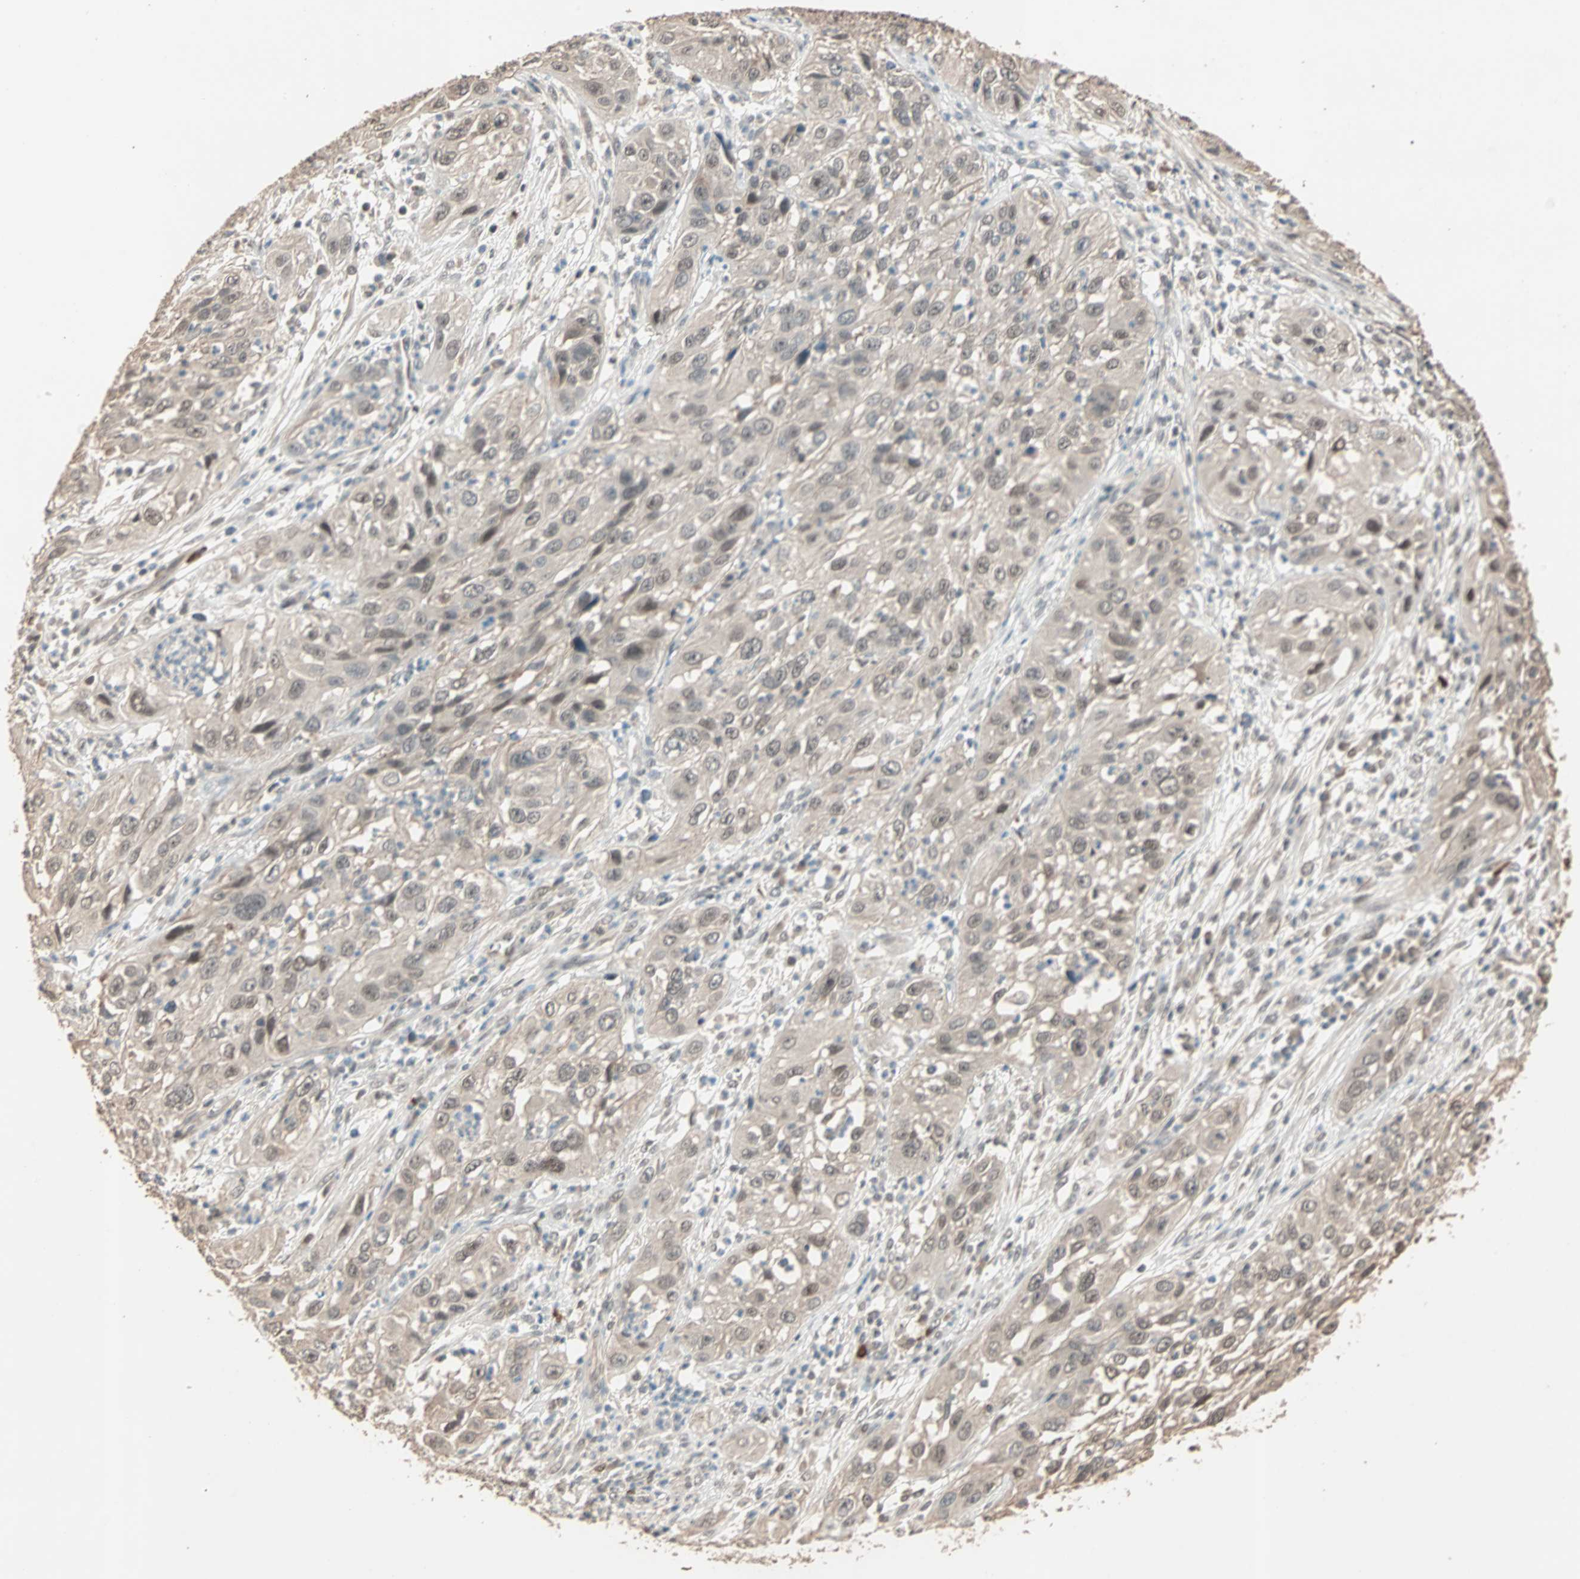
{"staining": {"intensity": "weak", "quantity": ">75%", "location": "cytoplasmic/membranous,nuclear"}, "tissue": "cervical cancer", "cell_type": "Tumor cells", "image_type": "cancer", "snomed": [{"axis": "morphology", "description": "Squamous cell carcinoma, NOS"}, {"axis": "topography", "description": "Cervix"}], "caption": "Brown immunohistochemical staining in human cervical cancer reveals weak cytoplasmic/membranous and nuclear expression in approximately >75% of tumor cells.", "gene": "ZBTB33", "patient": {"sex": "female", "age": 32}}